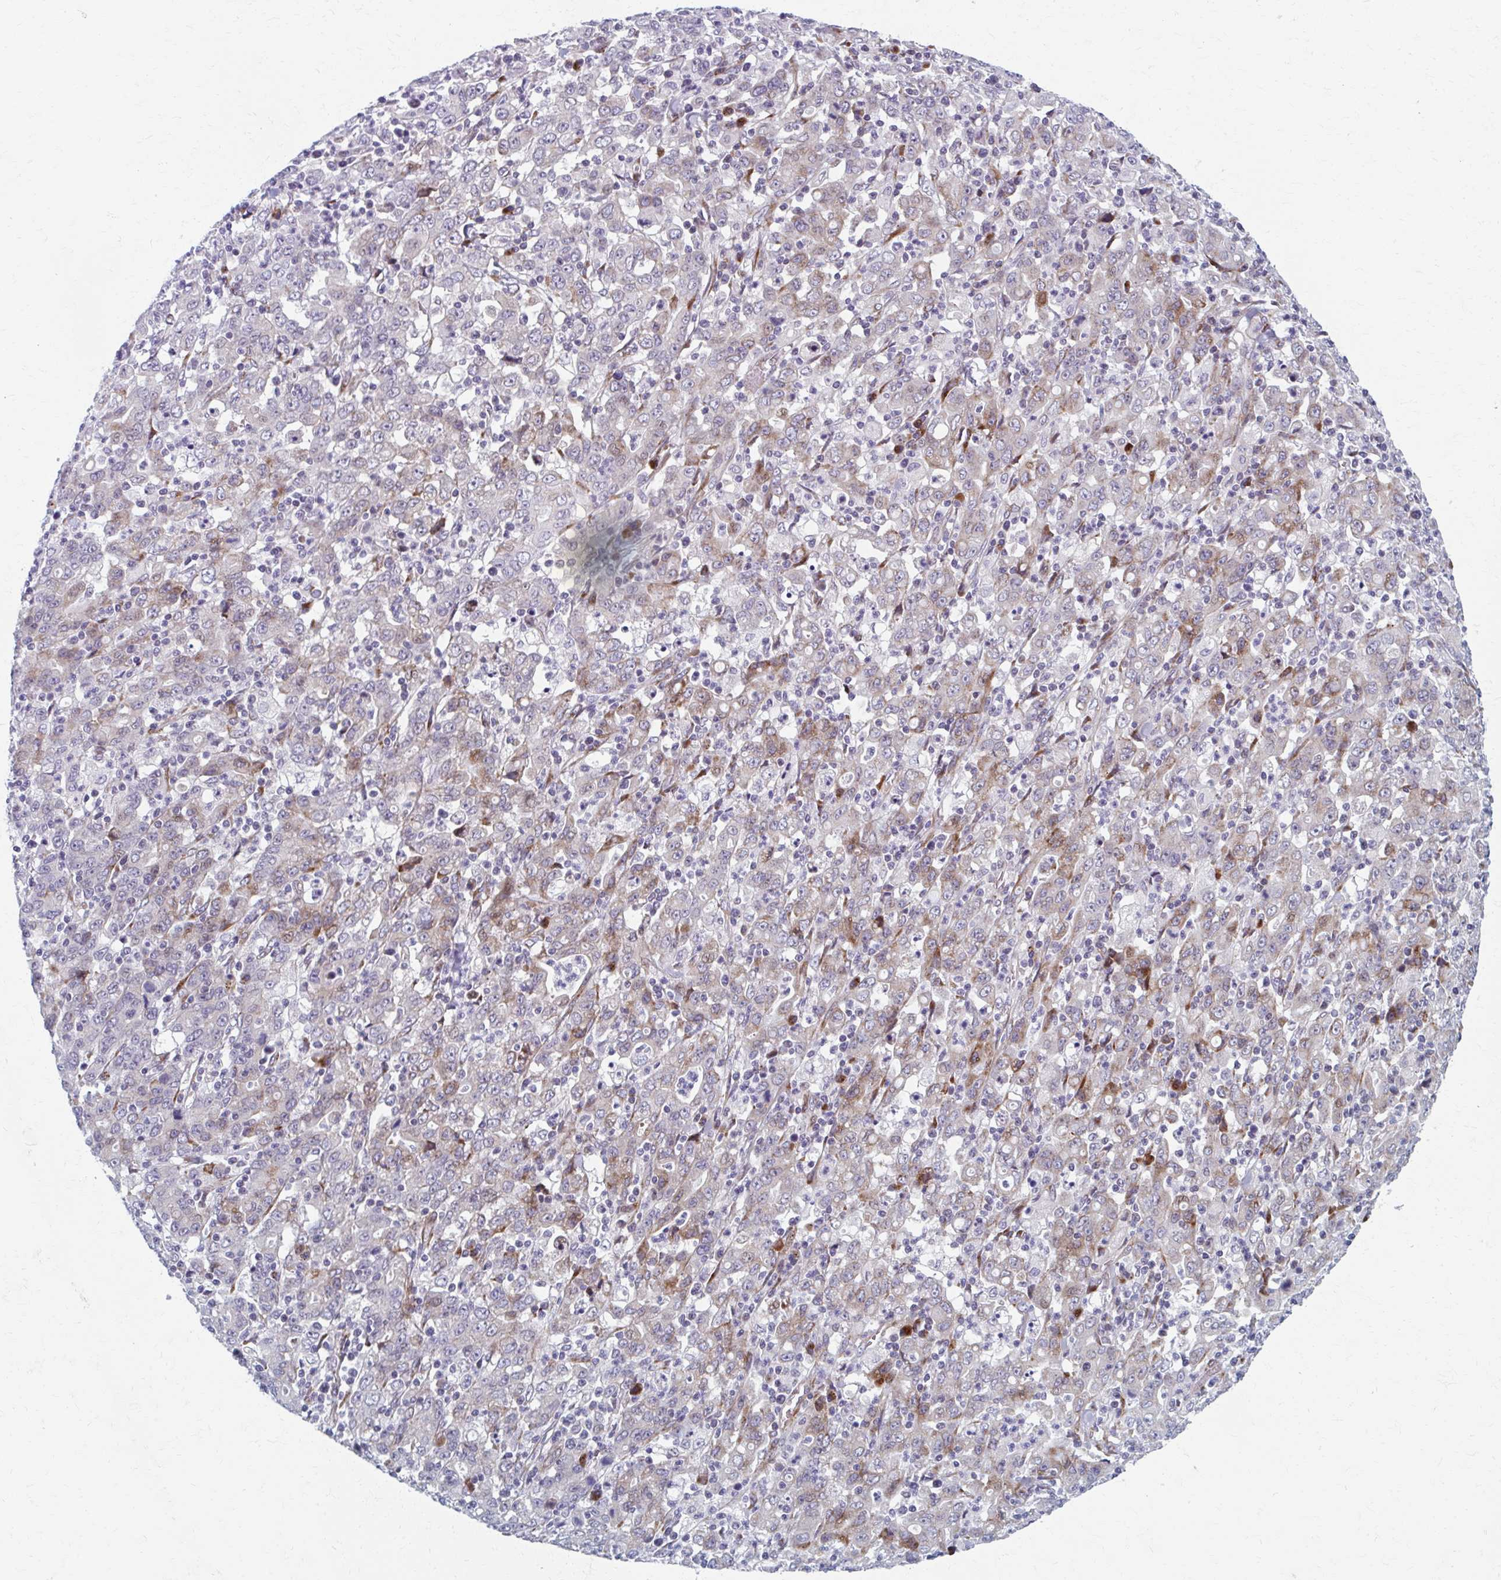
{"staining": {"intensity": "moderate", "quantity": "<25%", "location": "cytoplasmic/membranous"}, "tissue": "stomach cancer", "cell_type": "Tumor cells", "image_type": "cancer", "snomed": [{"axis": "morphology", "description": "Adenocarcinoma, NOS"}, {"axis": "topography", "description": "Stomach, upper"}], "caption": "This image reveals immunohistochemistry (IHC) staining of adenocarcinoma (stomach), with low moderate cytoplasmic/membranous positivity in about <25% of tumor cells.", "gene": "OLFM2", "patient": {"sex": "male", "age": 69}}